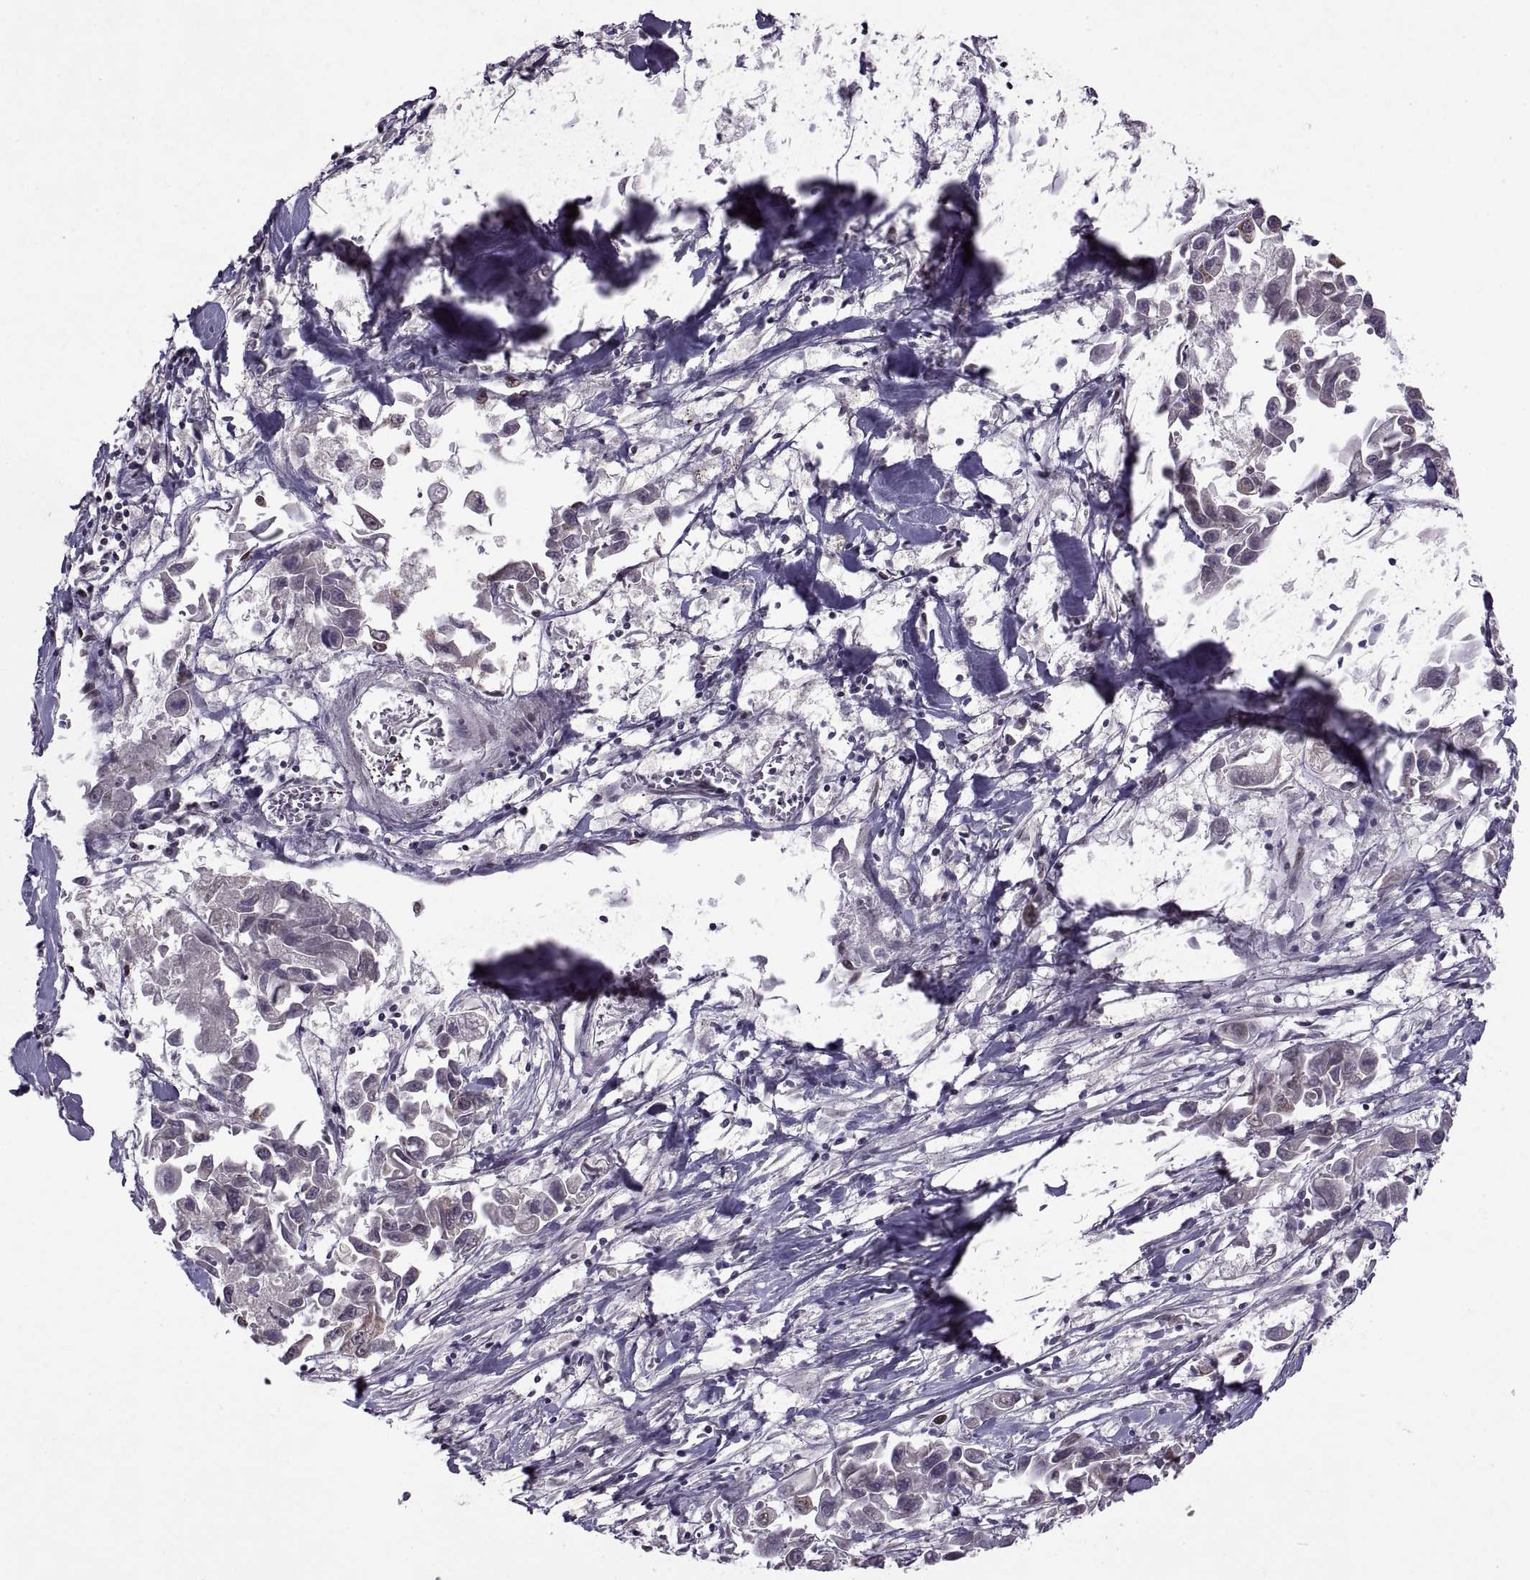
{"staining": {"intensity": "moderate", "quantity": "<25%", "location": "nuclear"}, "tissue": "pancreatic cancer", "cell_type": "Tumor cells", "image_type": "cancer", "snomed": [{"axis": "morphology", "description": "Adenocarcinoma, NOS"}, {"axis": "topography", "description": "Pancreas"}], "caption": "An IHC histopathology image of tumor tissue is shown. Protein staining in brown shows moderate nuclear positivity in pancreatic adenocarcinoma within tumor cells. (Stains: DAB in brown, nuclei in blue, Microscopy: brightfield microscopy at high magnification).", "gene": "MT1E", "patient": {"sex": "female", "age": 83}}